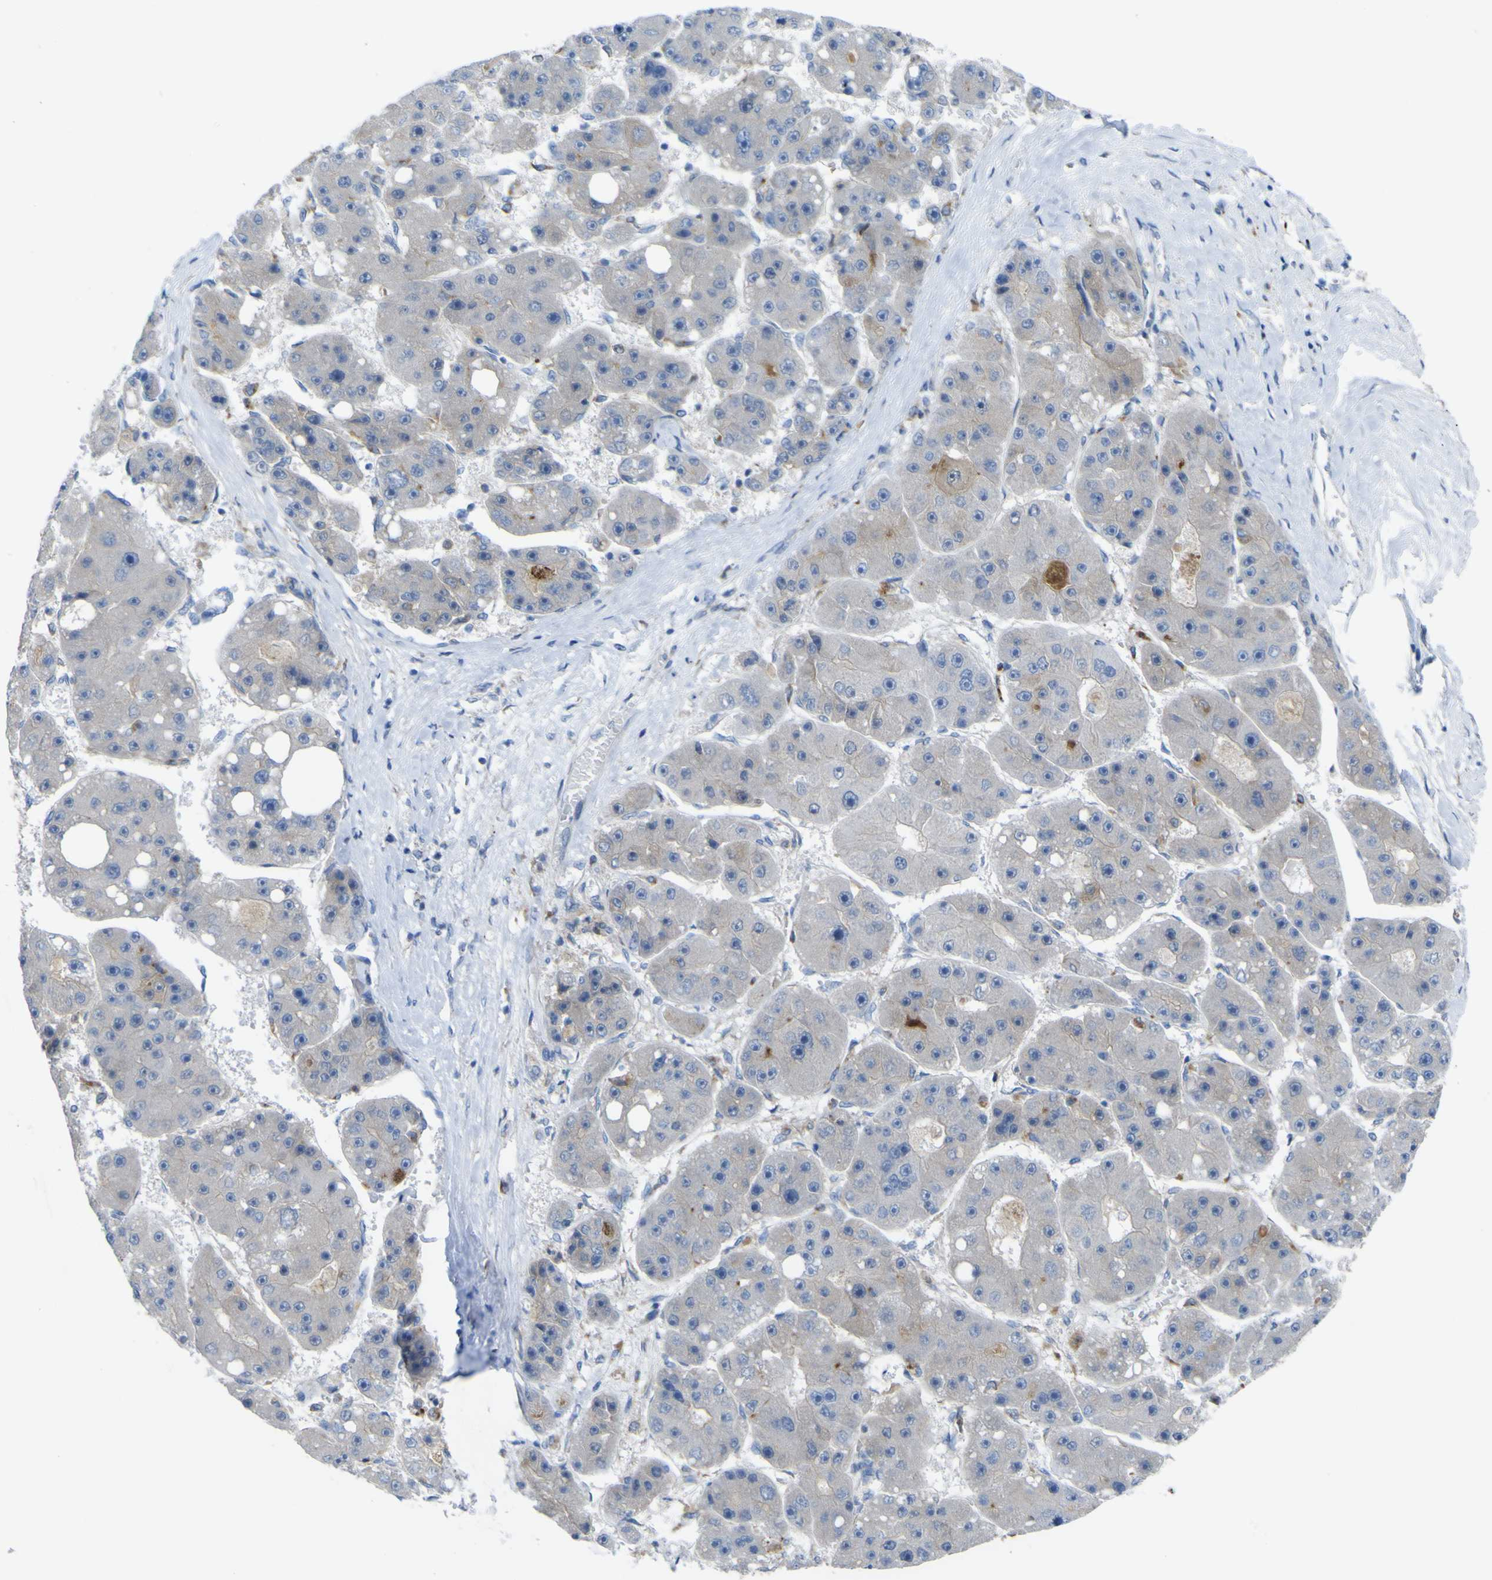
{"staining": {"intensity": "negative", "quantity": "none", "location": "none"}, "tissue": "liver cancer", "cell_type": "Tumor cells", "image_type": "cancer", "snomed": [{"axis": "morphology", "description": "Carcinoma, Hepatocellular, NOS"}, {"axis": "topography", "description": "Liver"}], "caption": "Tumor cells are negative for brown protein staining in liver cancer (hepatocellular carcinoma). (DAB IHC visualized using brightfield microscopy, high magnification).", "gene": "CST3", "patient": {"sex": "female", "age": 61}}